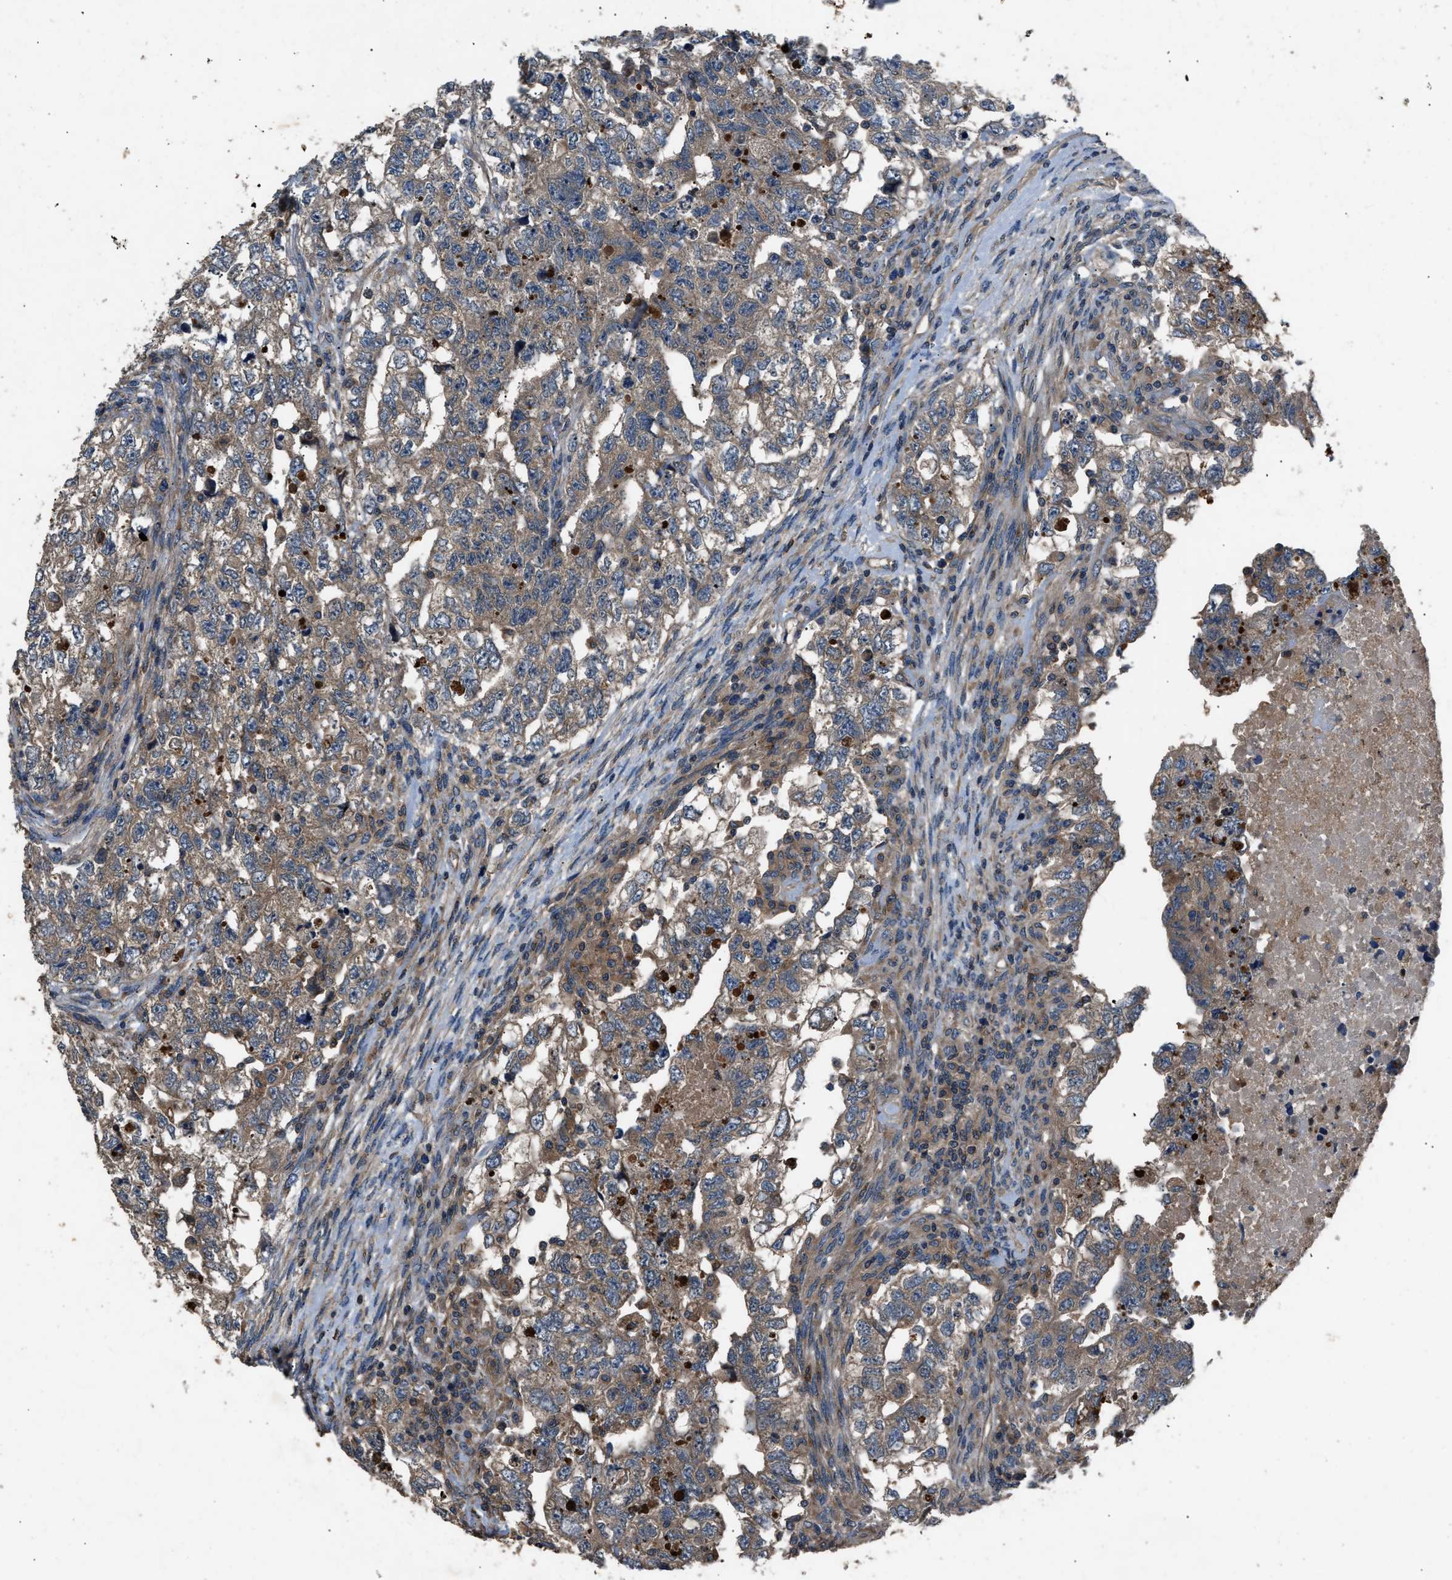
{"staining": {"intensity": "weak", "quantity": "25%-75%", "location": "cytoplasmic/membranous"}, "tissue": "testis cancer", "cell_type": "Tumor cells", "image_type": "cancer", "snomed": [{"axis": "morphology", "description": "Carcinoma, Embryonal, NOS"}, {"axis": "topography", "description": "Testis"}], "caption": "The immunohistochemical stain shows weak cytoplasmic/membranous positivity in tumor cells of testis cancer (embryonal carcinoma) tissue.", "gene": "PPID", "patient": {"sex": "male", "age": 36}}